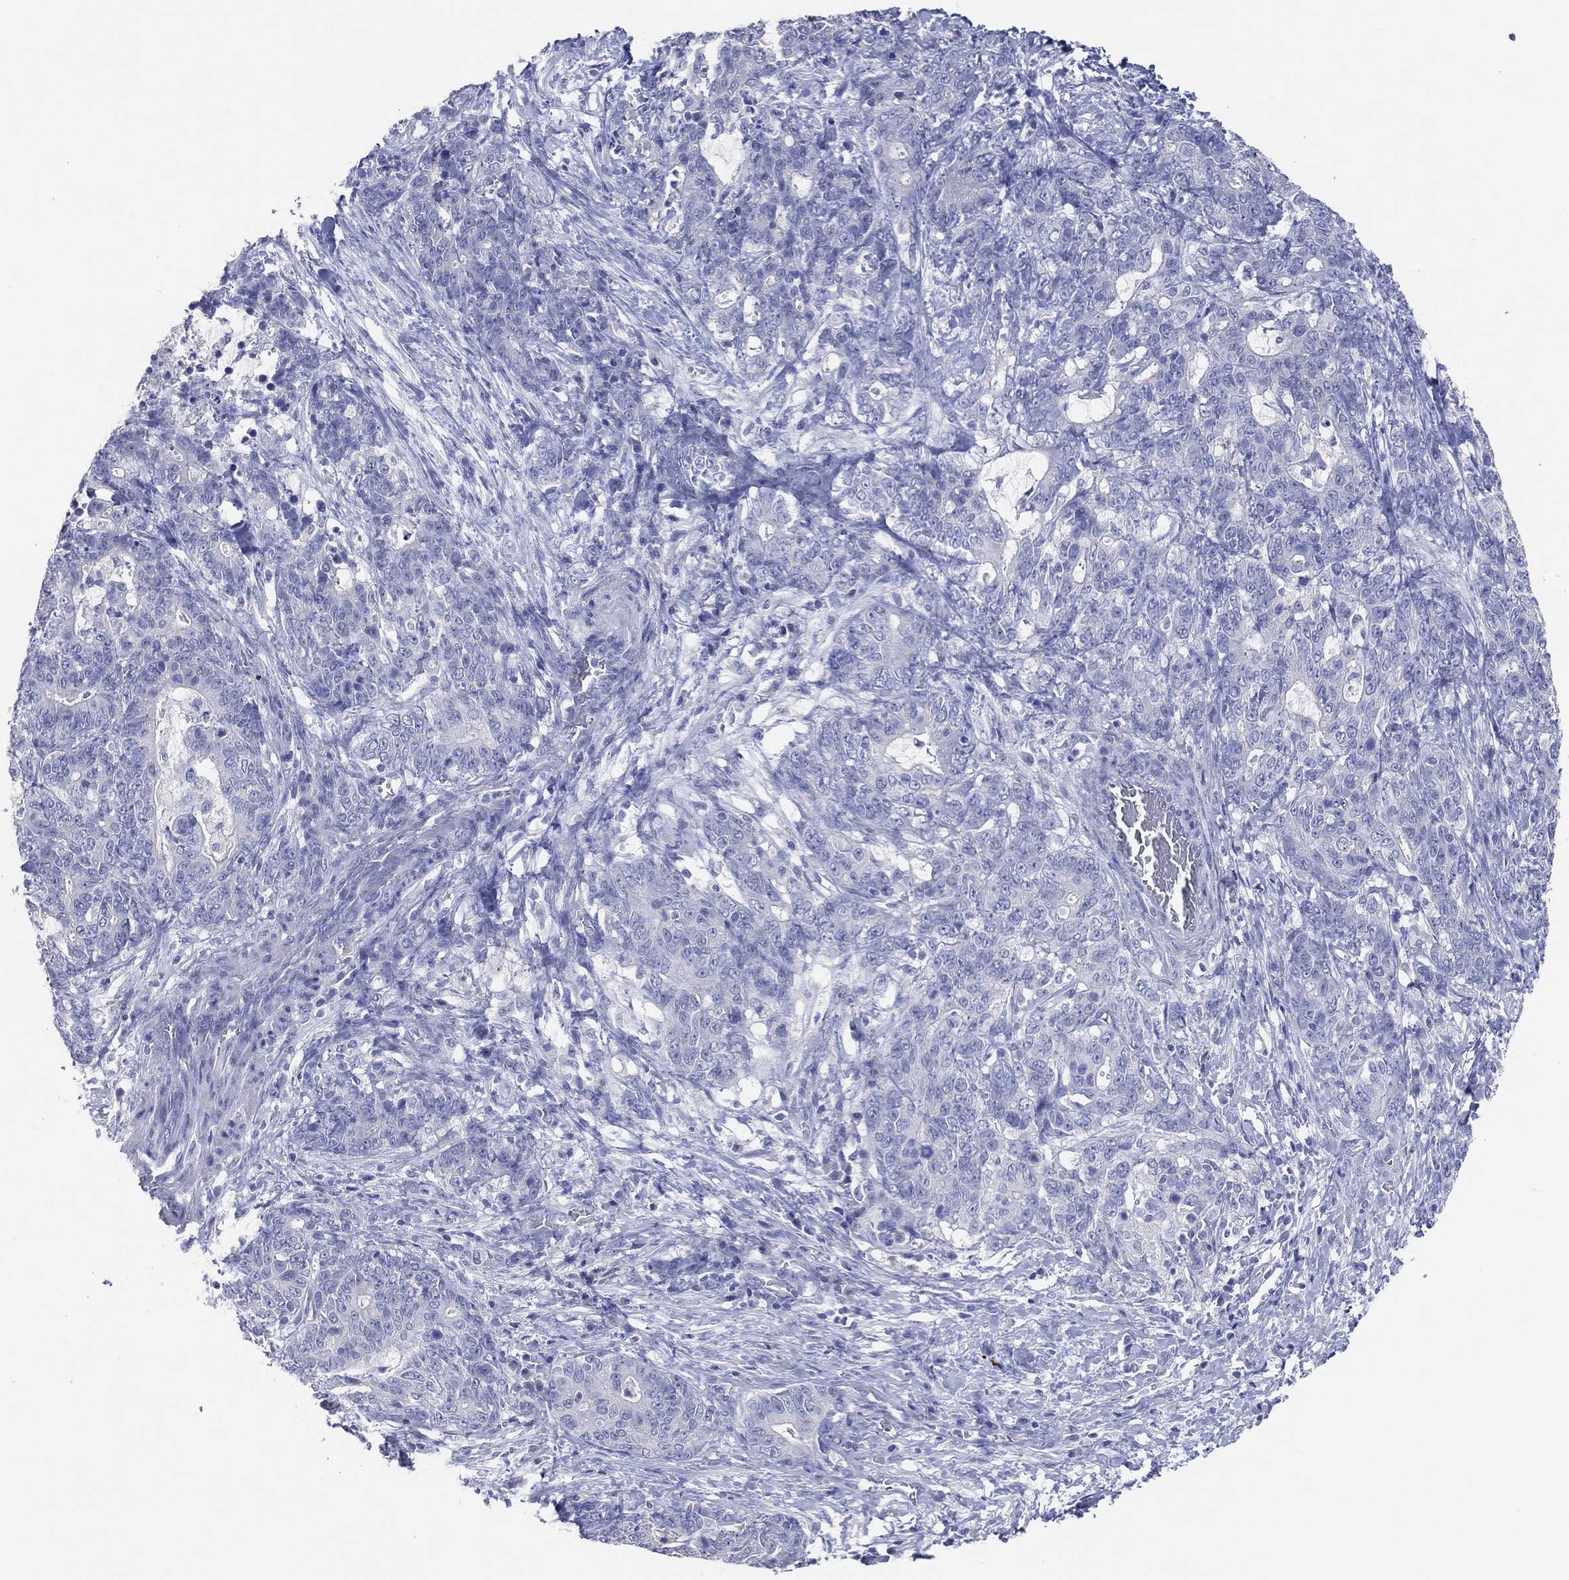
{"staining": {"intensity": "negative", "quantity": "none", "location": "none"}, "tissue": "stomach cancer", "cell_type": "Tumor cells", "image_type": "cancer", "snomed": [{"axis": "morphology", "description": "Normal tissue, NOS"}, {"axis": "morphology", "description": "Adenocarcinoma, NOS"}, {"axis": "topography", "description": "Stomach"}], "caption": "A micrograph of stomach cancer stained for a protein demonstrates no brown staining in tumor cells.", "gene": "DNAH6", "patient": {"sex": "female", "age": 64}}